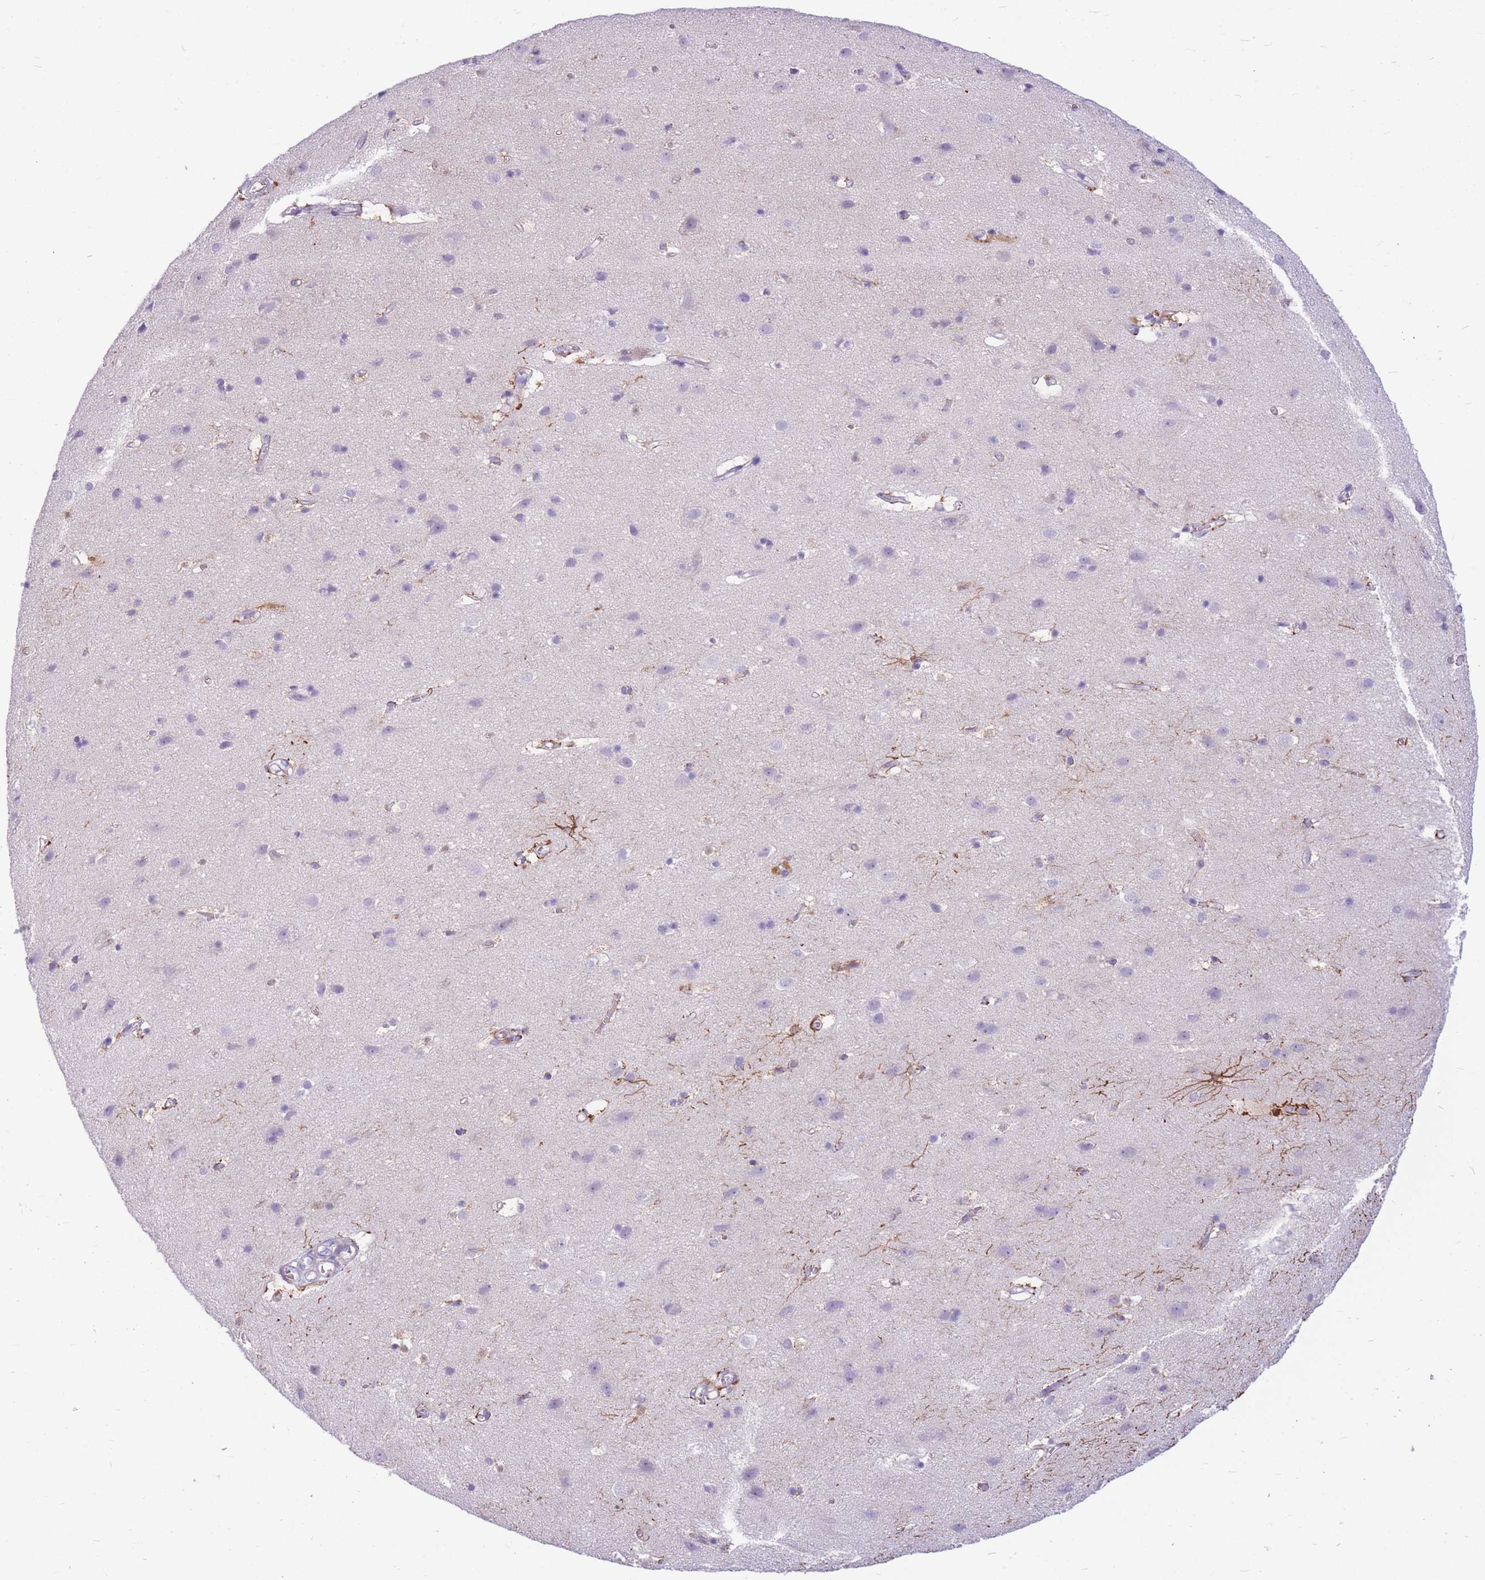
{"staining": {"intensity": "moderate", "quantity": "<25%", "location": "cytoplasmic/membranous"}, "tissue": "cerebral cortex", "cell_type": "Endothelial cells", "image_type": "normal", "snomed": [{"axis": "morphology", "description": "Normal tissue, NOS"}, {"axis": "topography", "description": "Cerebral cortex"}], "caption": "Cerebral cortex stained for a protein shows moderate cytoplasmic/membranous positivity in endothelial cells. Nuclei are stained in blue.", "gene": "ZNF311", "patient": {"sex": "male", "age": 54}}